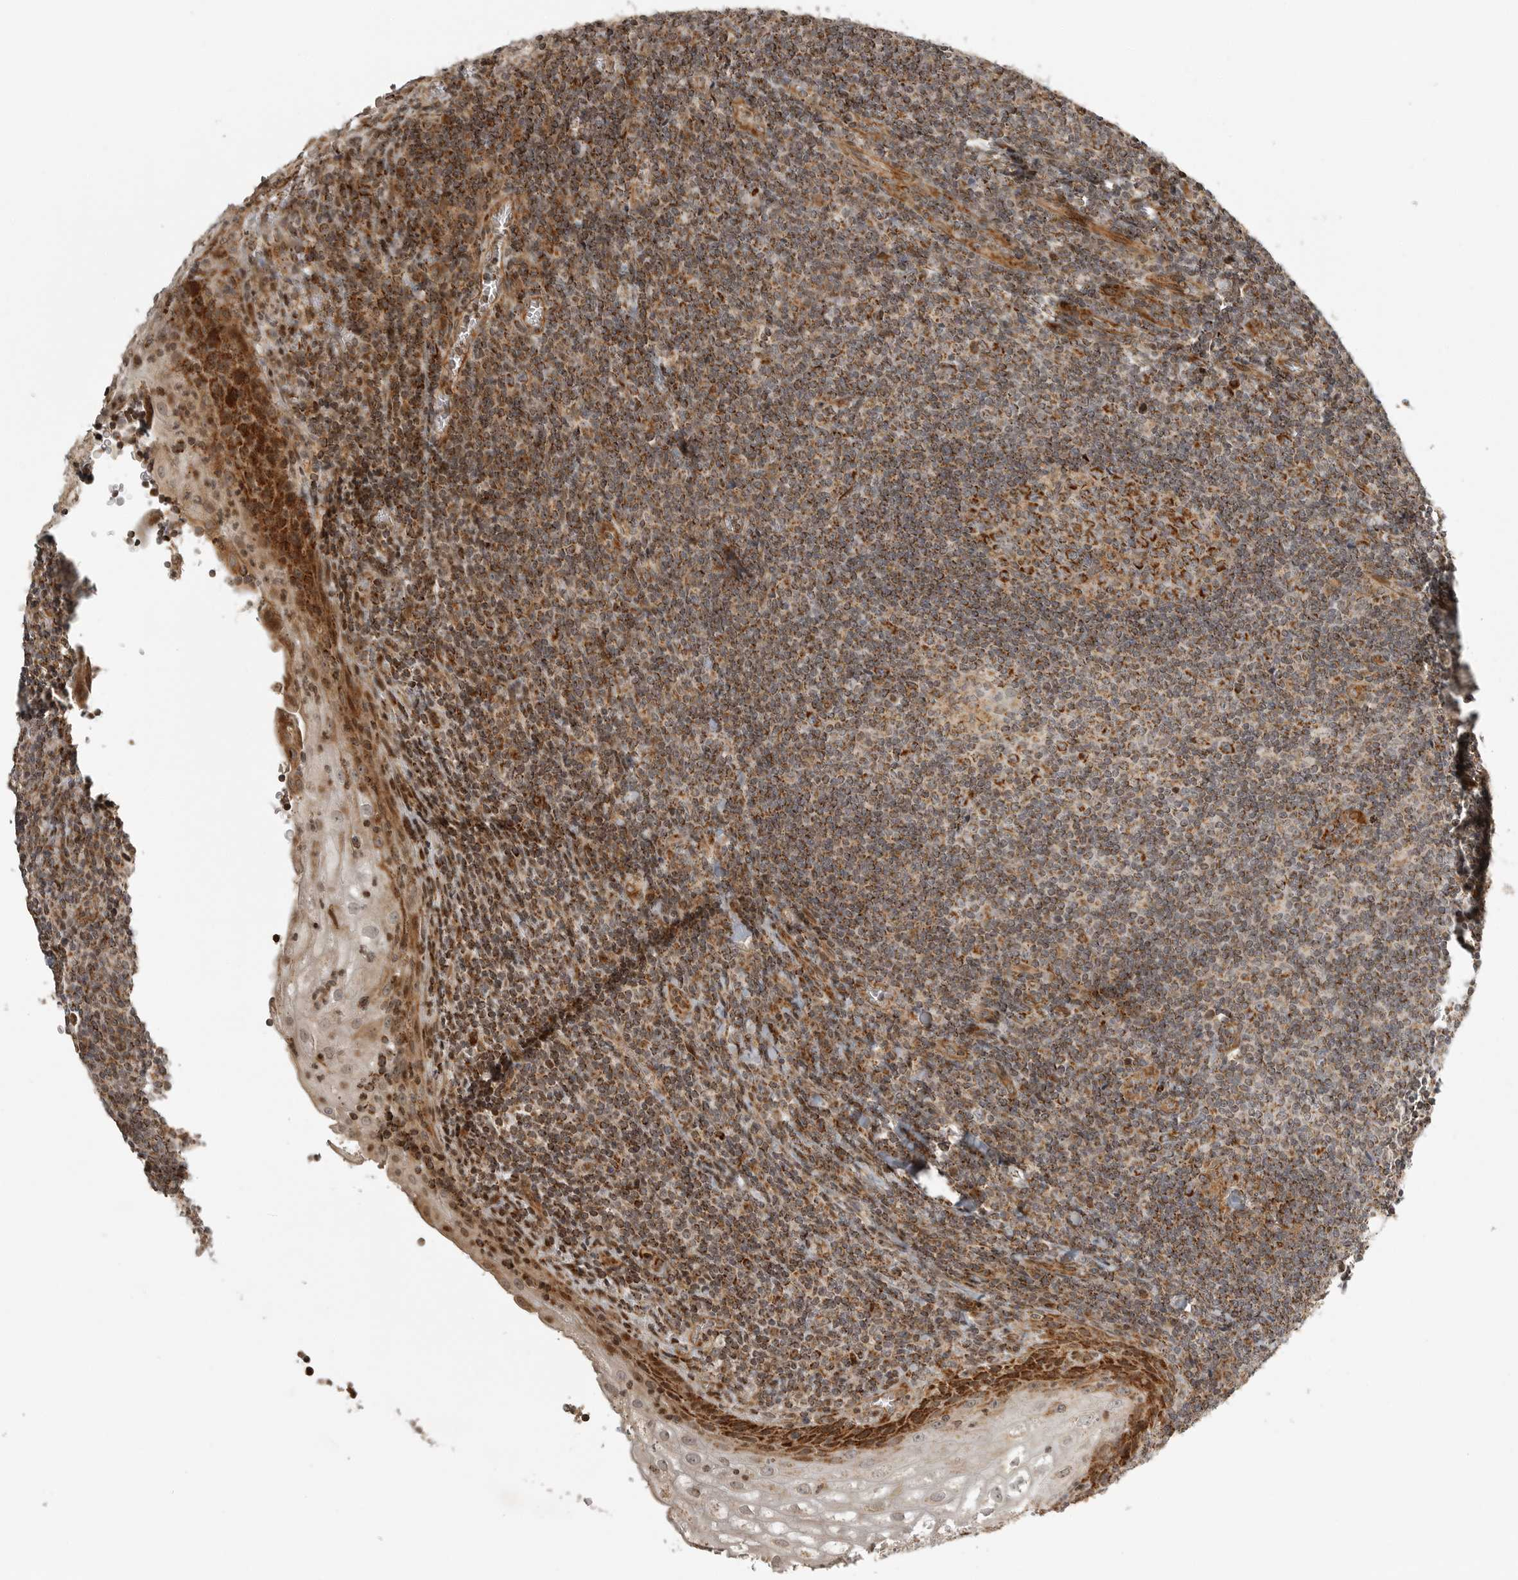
{"staining": {"intensity": "moderate", "quantity": ">75%", "location": "cytoplasmic/membranous"}, "tissue": "tonsil", "cell_type": "Germinal center cells", "image_type": "normal", "snomed": [{"axis": "morphology", "description": "Normal tissue, NOS"}, {"axis": "topography", "description": "Tonsil"}], "caption": "Protein expression by immunohistochemistry displays moderate cytoplasmic/membranous positivity in approximately >75% of germinal center cells in benign tonsil.", "gene": "NARS2", "patient": {"sex": "male", "age": 37}}